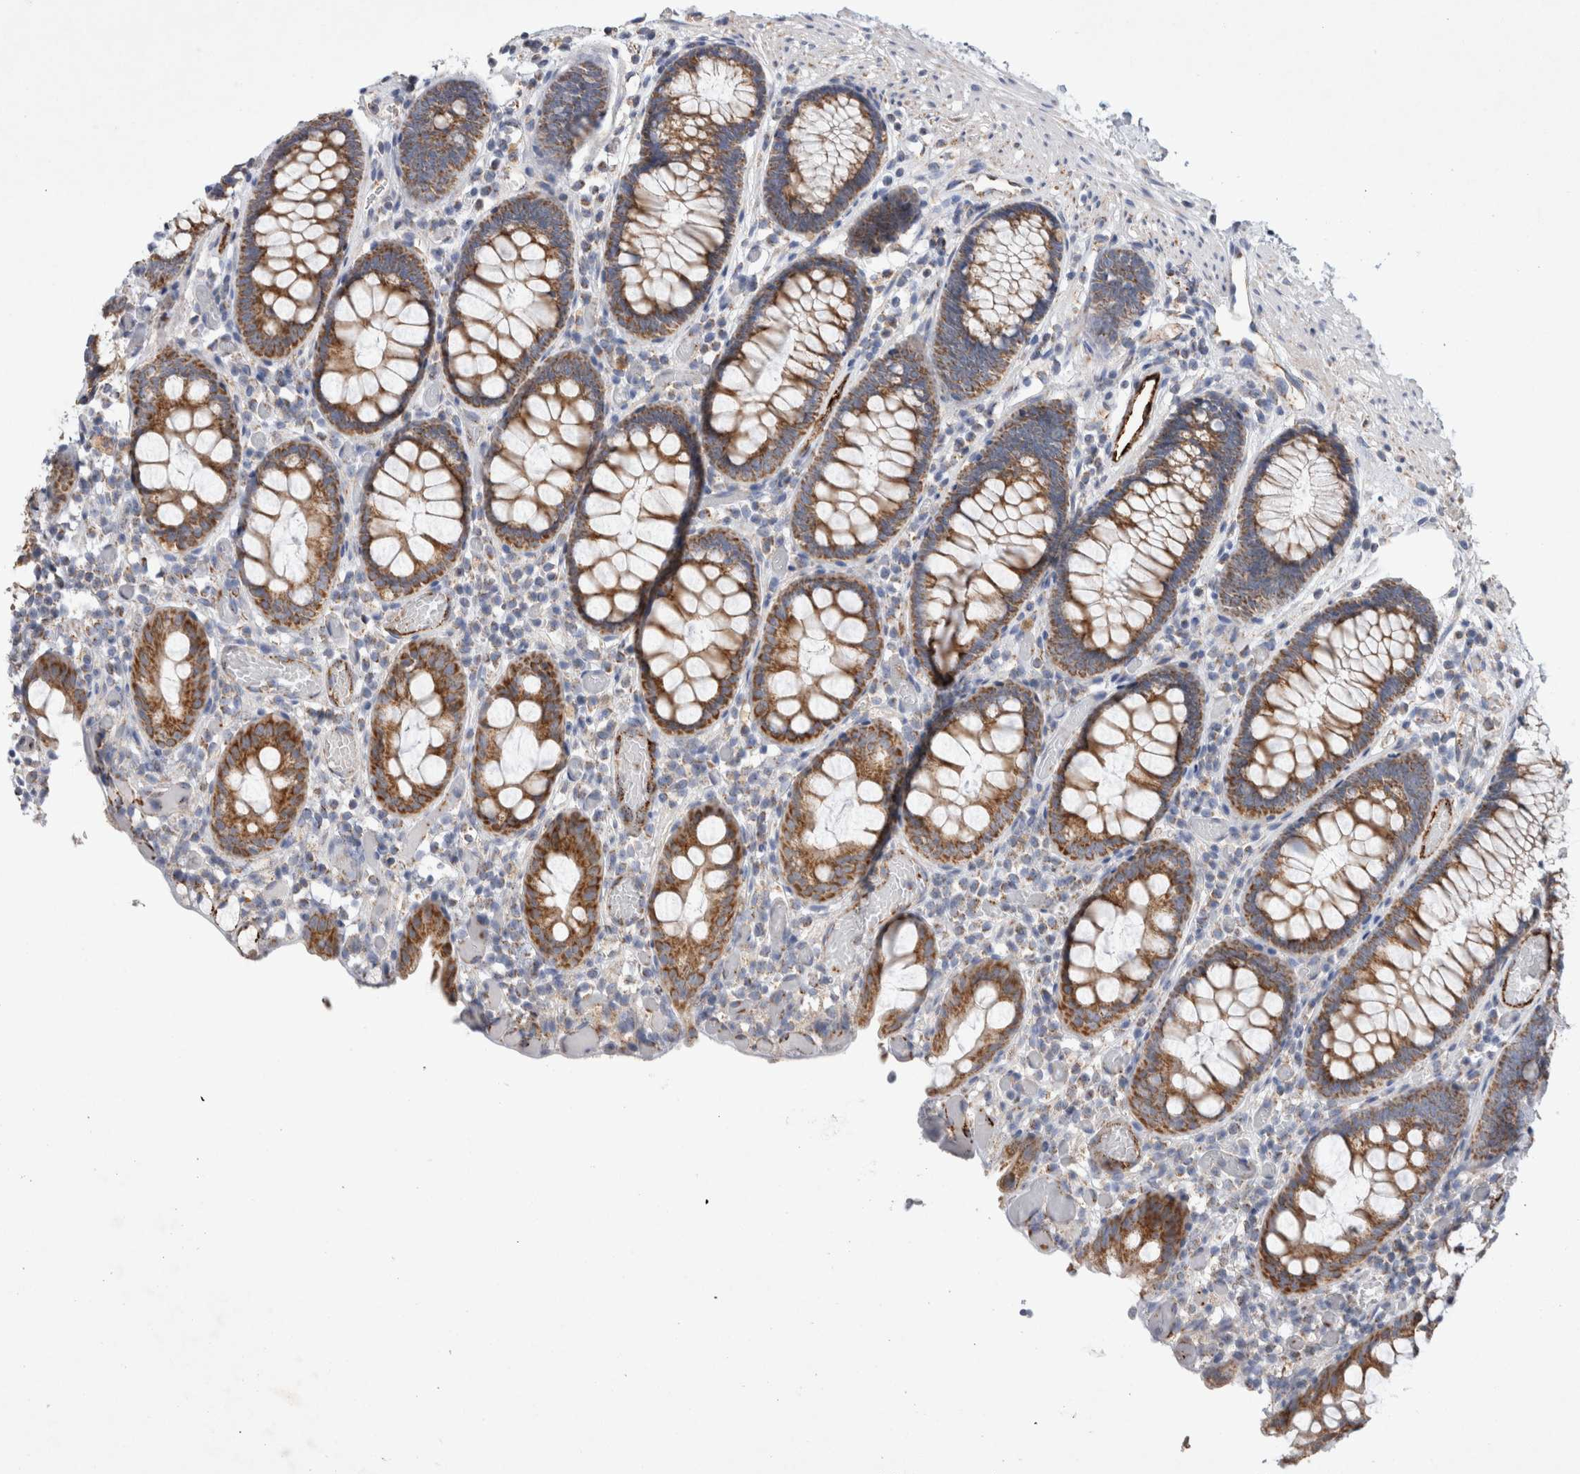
{"staining": {"intensity": "strong", "quantity": ">75%", "location": "cytoplasmic/membranous"}, "tissue": "colon", "cell_type": "Endothelial cells", "image_type": "normal", "snomed": [{"axis": "morphology", "description": "Normal tissue, NOS"}, {"axis": "topography", "description": "Colon"}], "caption": "Unremarkable colon was stained to show a protein in brown. There is high levels of strong cytoplasmic/membranous positivity in approximately >75% of endothelial cells.", "gene": "IARS2", "patient": {"sex": "male", "age": 14}}